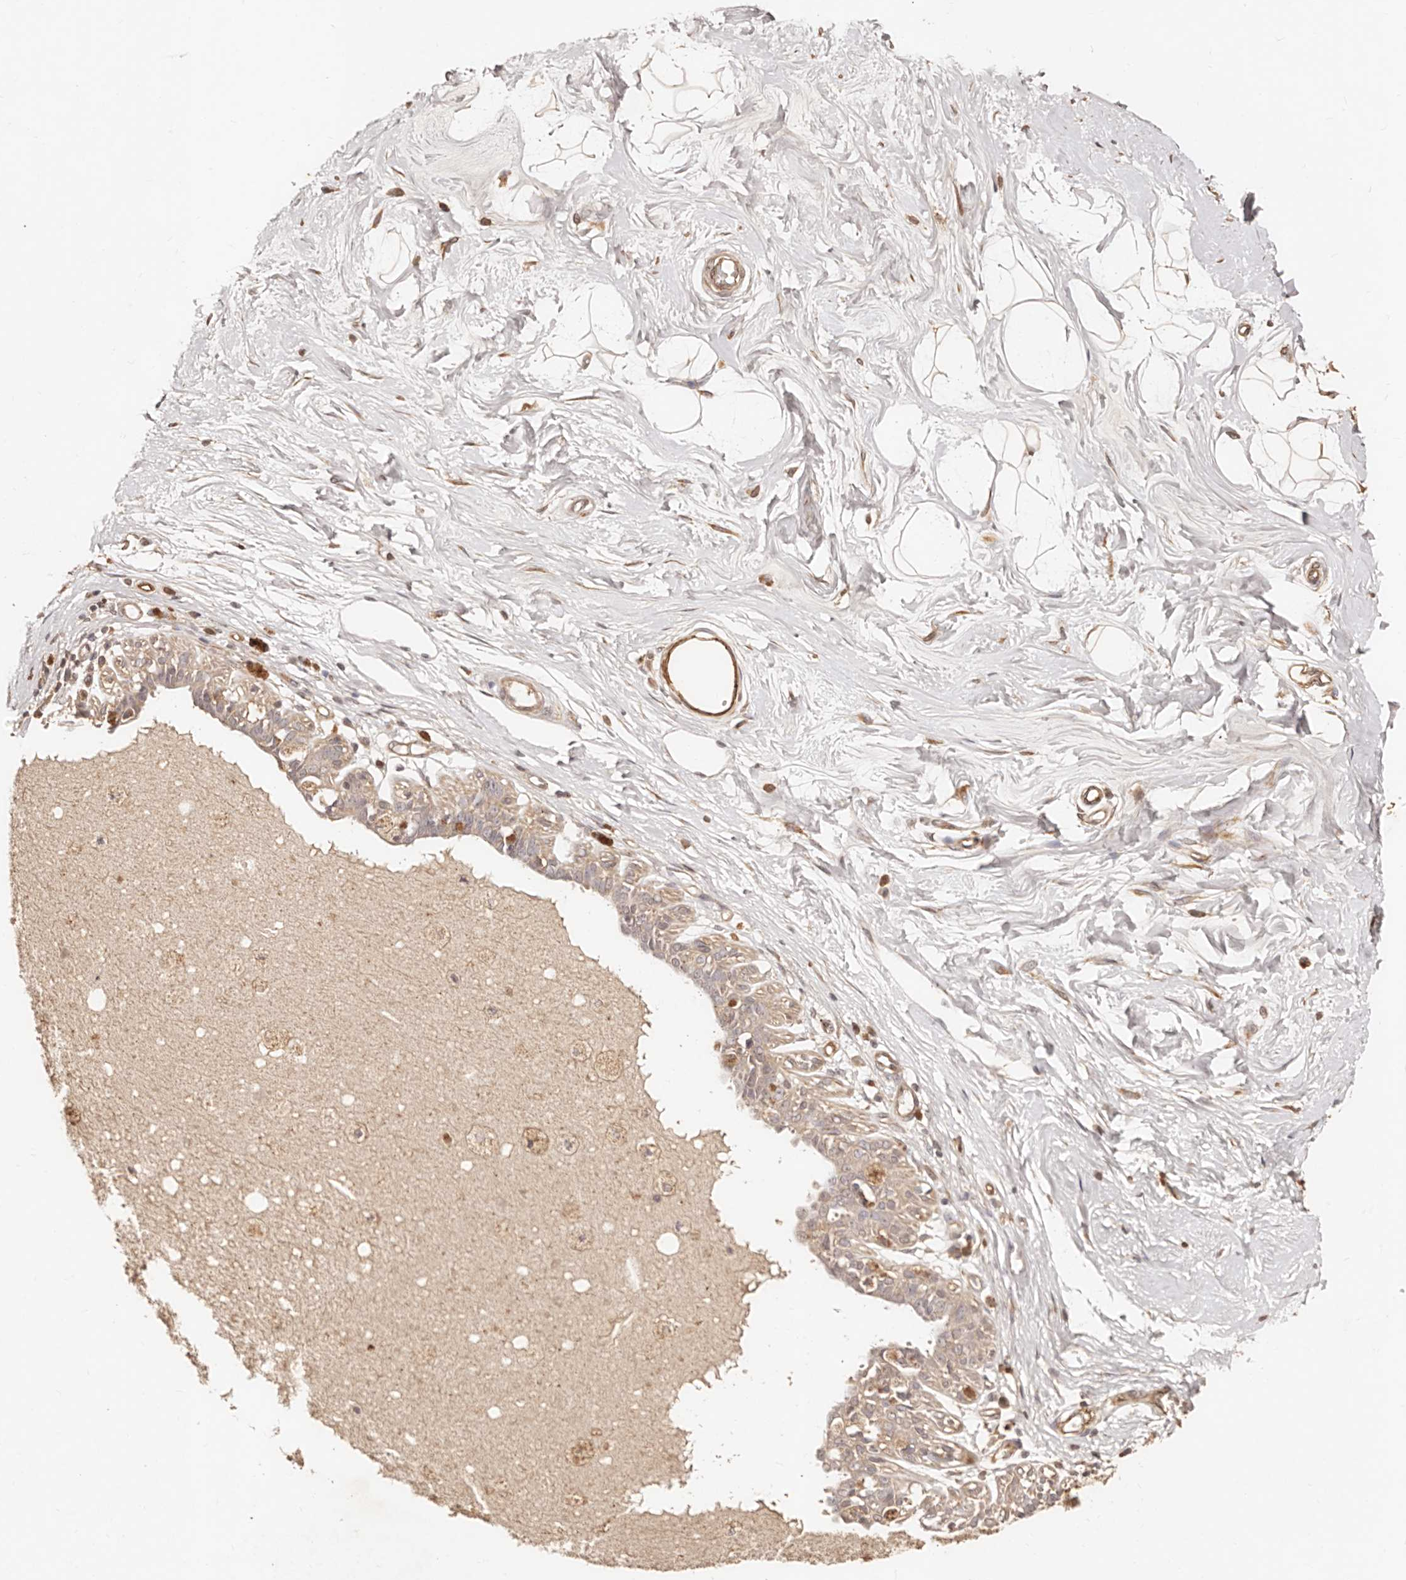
{"staining": {"intensity": "weak", "quantity": ">75%", "location": "cytoplasmic/membranous"}, "tissue": "breast", "cell_type": "Adipocytes", "image_type": "normal", "snomed": [{"axis": "morphology", "description": "Normal tissue, NOS"}, {"axis": "topography", "description": "Breast"}], "caption": "Protein staining displays weak cytoplasmic/membranous expression in approximately >75% of adipocytes in normal breast. The protein of interest is shown in brown color, while the nuclei are stained blue.", "gene": "CCL14", "patient": {"sex": "female", "age": 45}}